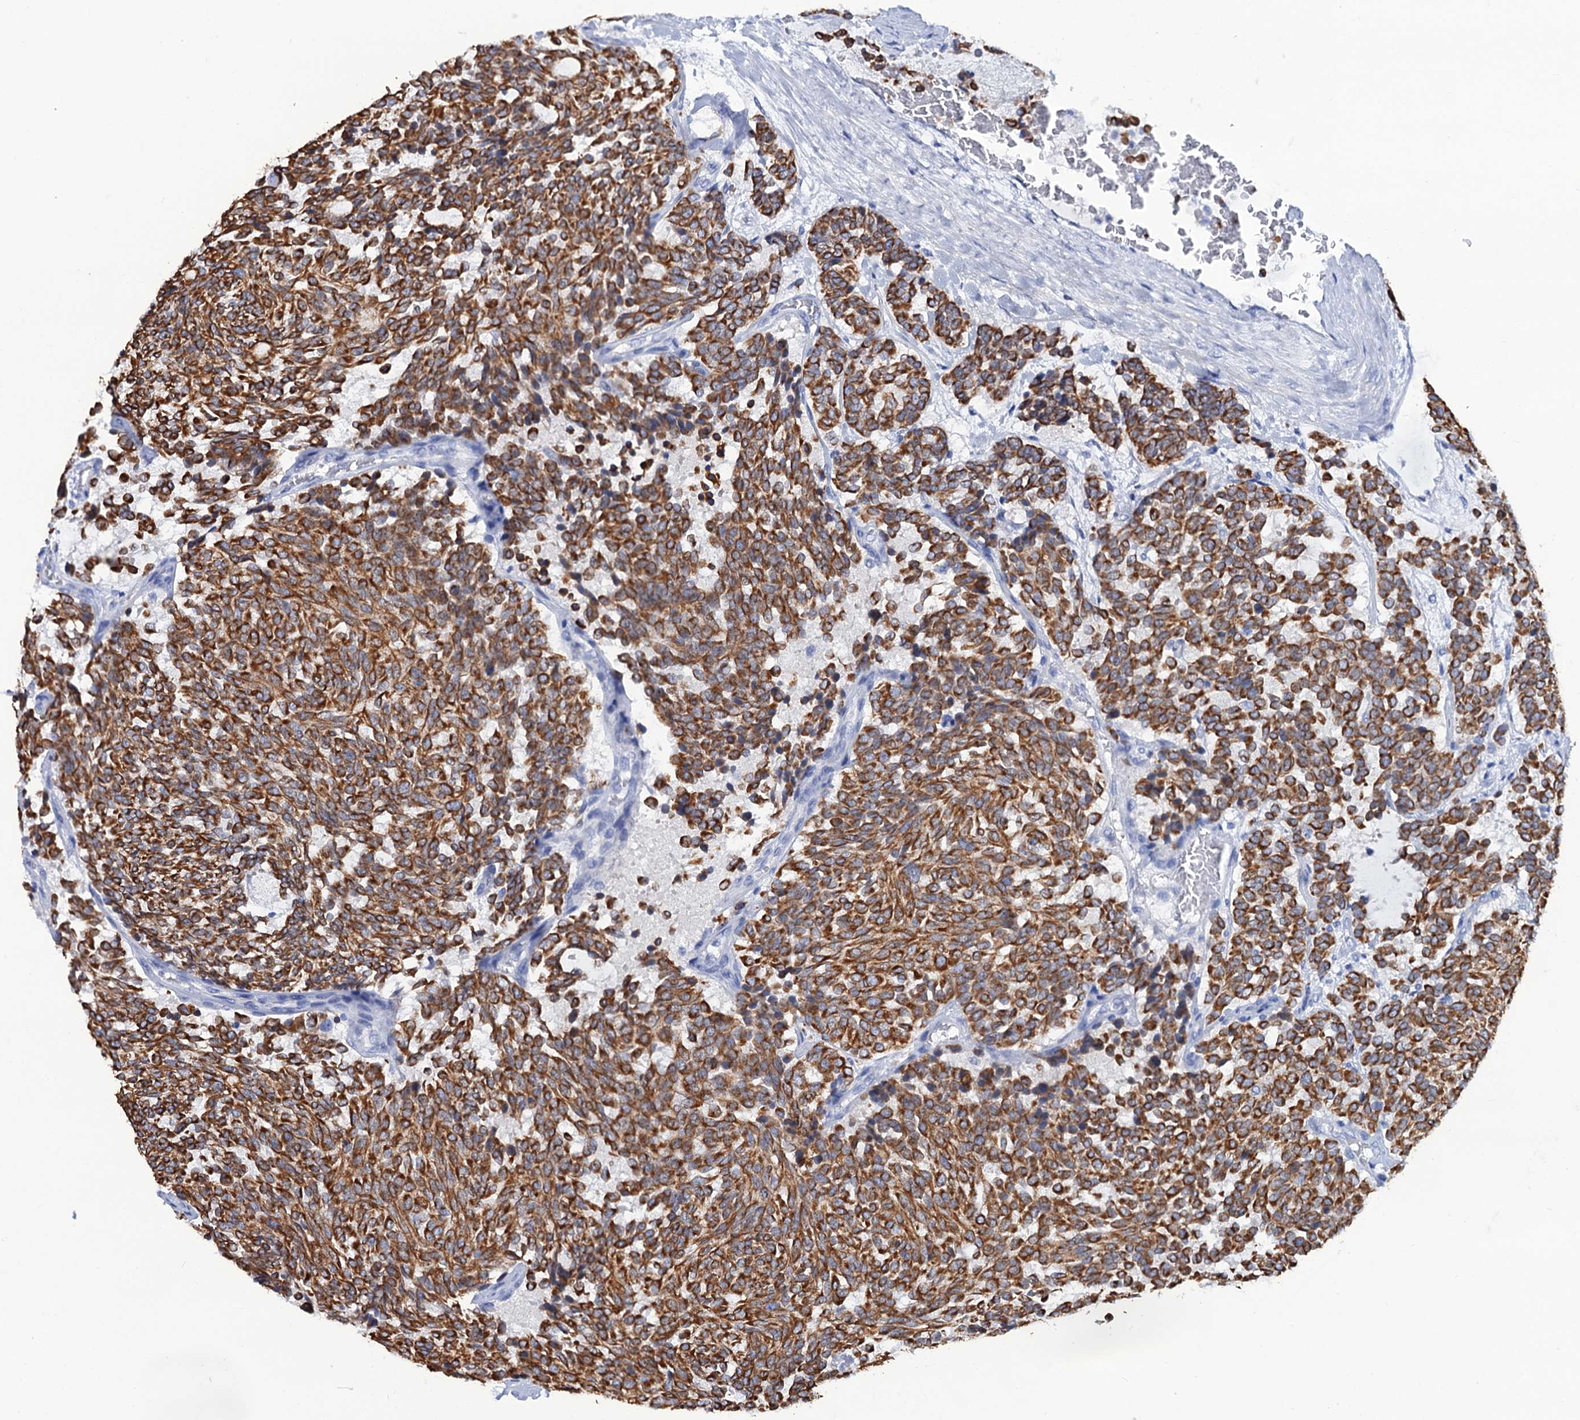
{"staining": {"intensity": "strong", "quantity": ">75%", "location": "cytoplasmic/membranous"}, "tissue": "carcinoid", "cell_type": "Tumor cells", "image_type": "cancer", "snomed": [{"axis": "morphology", "description": "Carcinoid, malignant, NOS"}, {"axis": "topography", "description": "Pancreas"}], "caption": "IHC (DAB) staining of human malignant carcinoid shows strong cytoplasmic/membranous protein staining in approximately >75% of tumor cells. Using DAB (brown) and hematoxylin (blue) stains, captured at high magnification using brightfield microscopy.", "gene": "RAB3IP", "patient": {"sex": "female", "age": 54}}